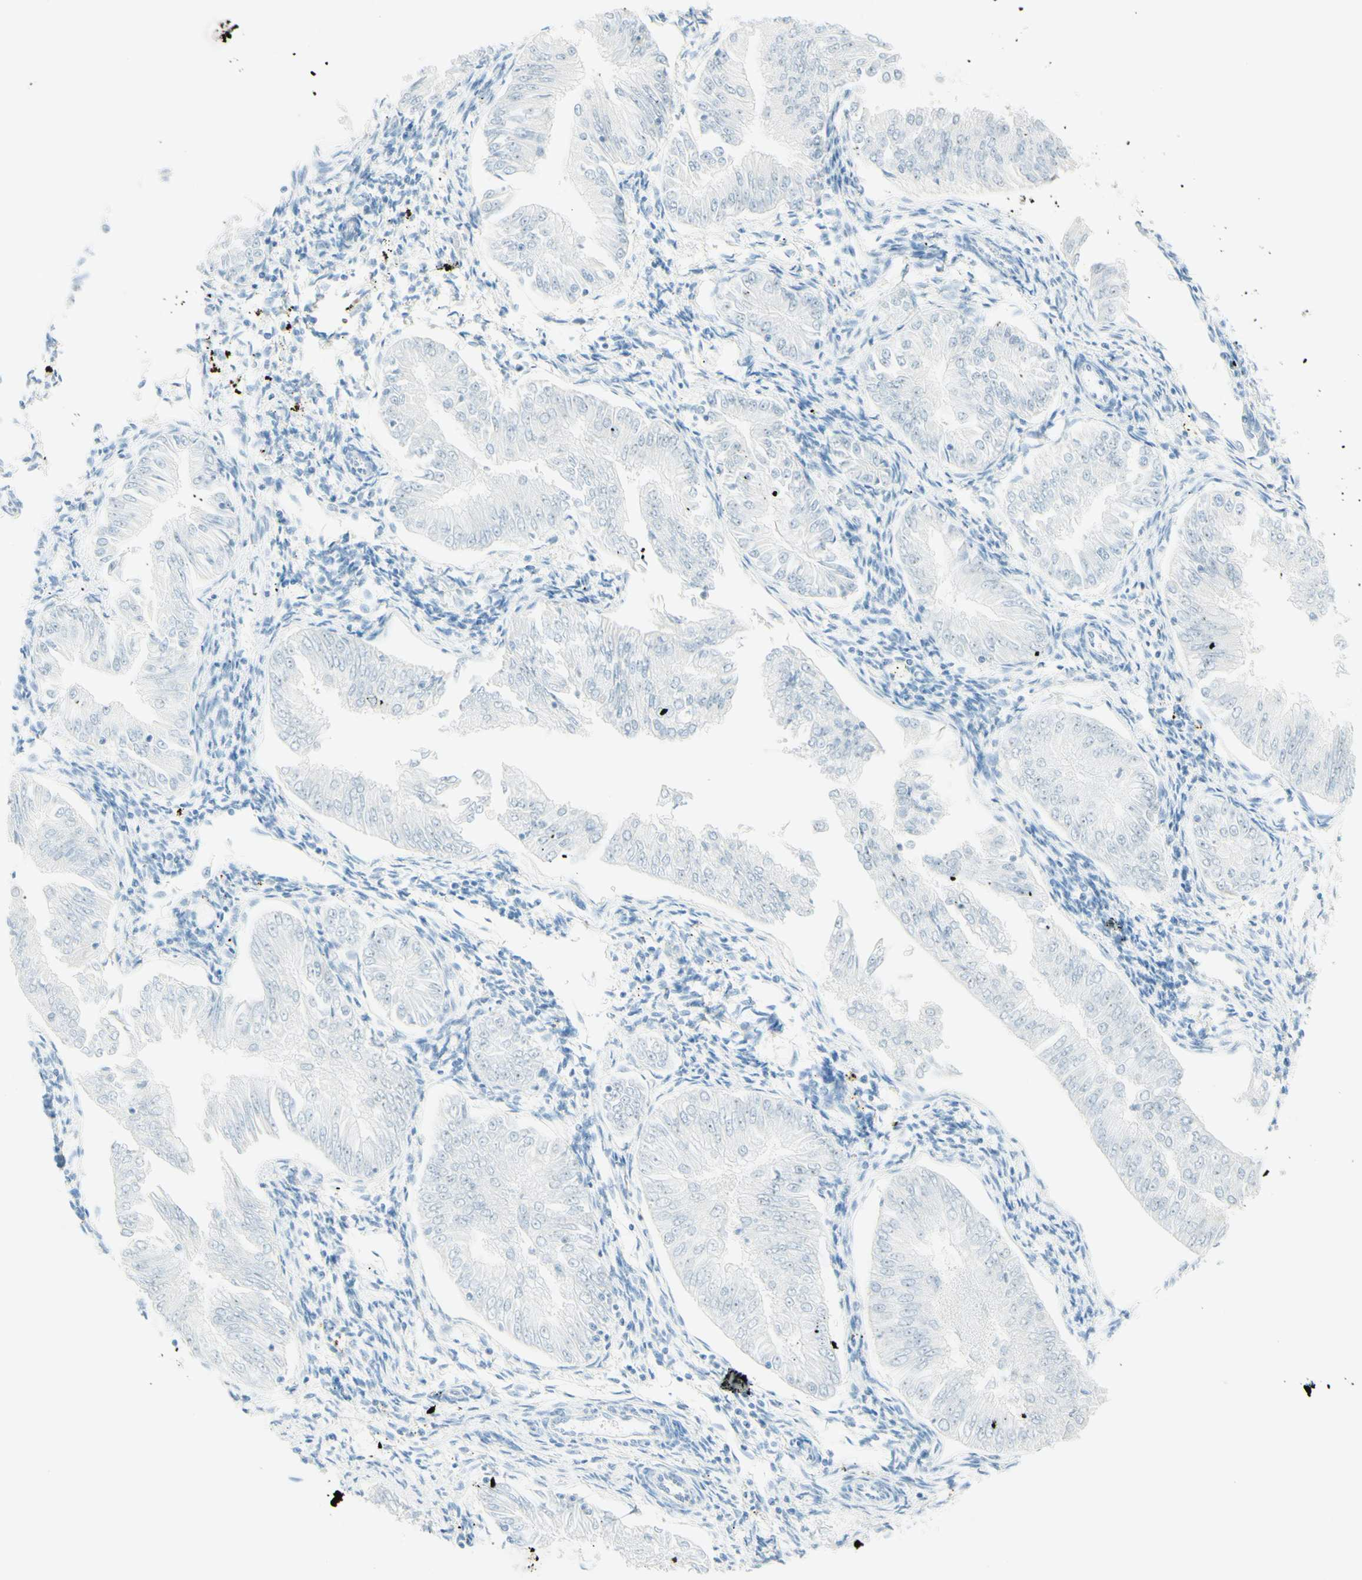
{"staining": {"intensity": "negative", "quantity": "none", "location": "none"}, "tissue": "endometrial cancer", "cell_type": "Tumor cells", "image_type": "cancer", "snomed": [{"axis": "morphology", "description": "Adenocarcinoma, NOS"}, {"axis": "topography", "description": "Endometrium"}], "caption": "The histopathology image shows no significant positivity in tumor cells of endometrial cancer.", "gene": "FMR1NB", "patient": {"sex": "female", "age": 53}}